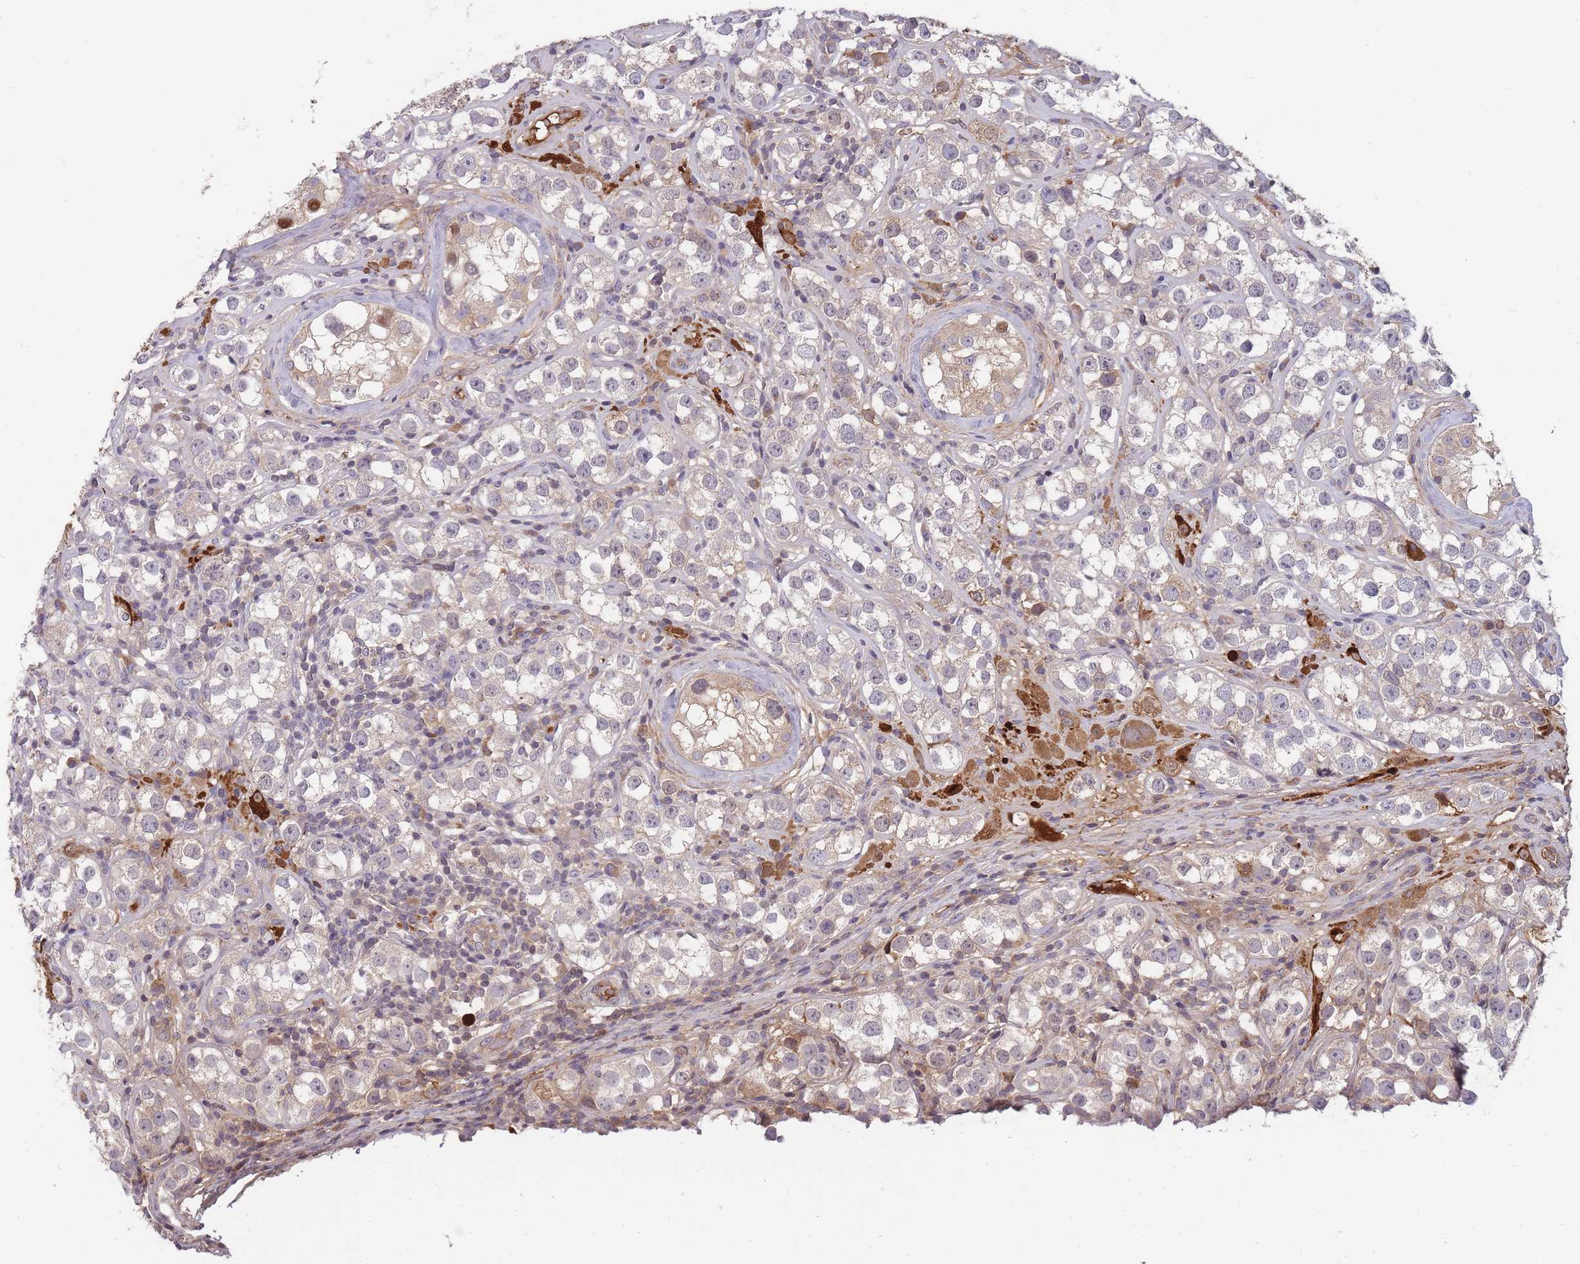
{"staining": {"intensity": "negative", "quantity": "none", "location": "none"}, "tissue": "testis cancer", "cell_type": "Tumor cells", "image_type": "cancer", "snomed": [{"axis": "morphology", "description": "Seminoma, NOS"}, {"axis": "topography", "description": "Testis"}], "caption": "There is no significant staining in tumor cells of testis cancer (seminoma).", "gene": "RALGDS", "patient": {"sex": "male", "age": 28}}